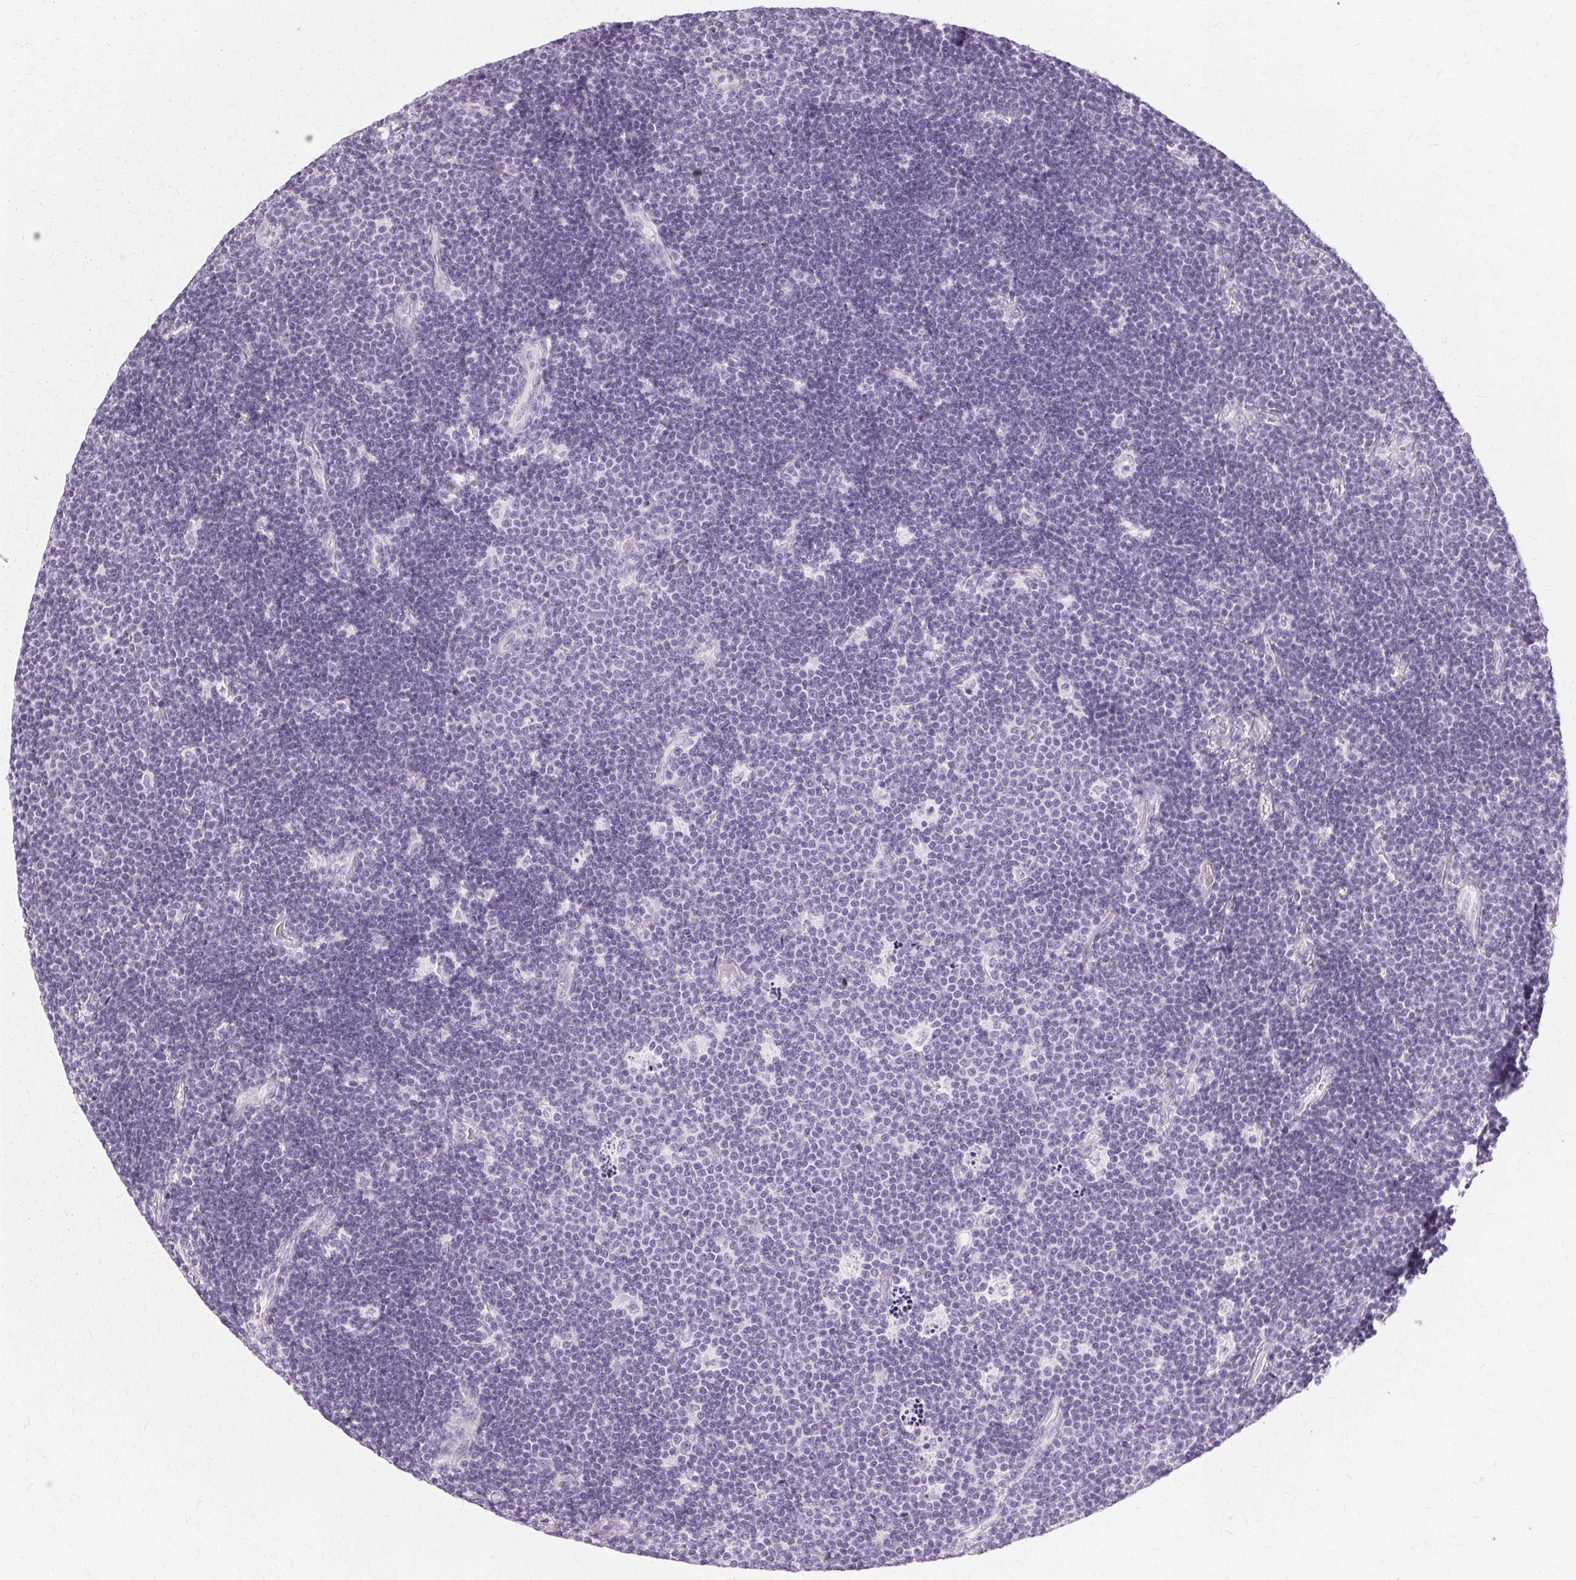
{"staining": {"intensity": "negative", "quantity": "none", "location": "none"}, "tissue": "lymphoma", "cell_type": "Tumor cells", "image_type": "cancer", "snomed": [{"axis": "morphology", "description": "Malignant lymphoma, non-Hodgkin's type, Low grade"}, {"axis": "topography", "description": "Brain"}], "caption": "Immunohistochemical staining of low-grade malignant lymphoma, non-Hodgkin's type displays no significant expression in tumor cells.", "gene": "KRT6C", "patient": {"sex": "female", "age": 66}}